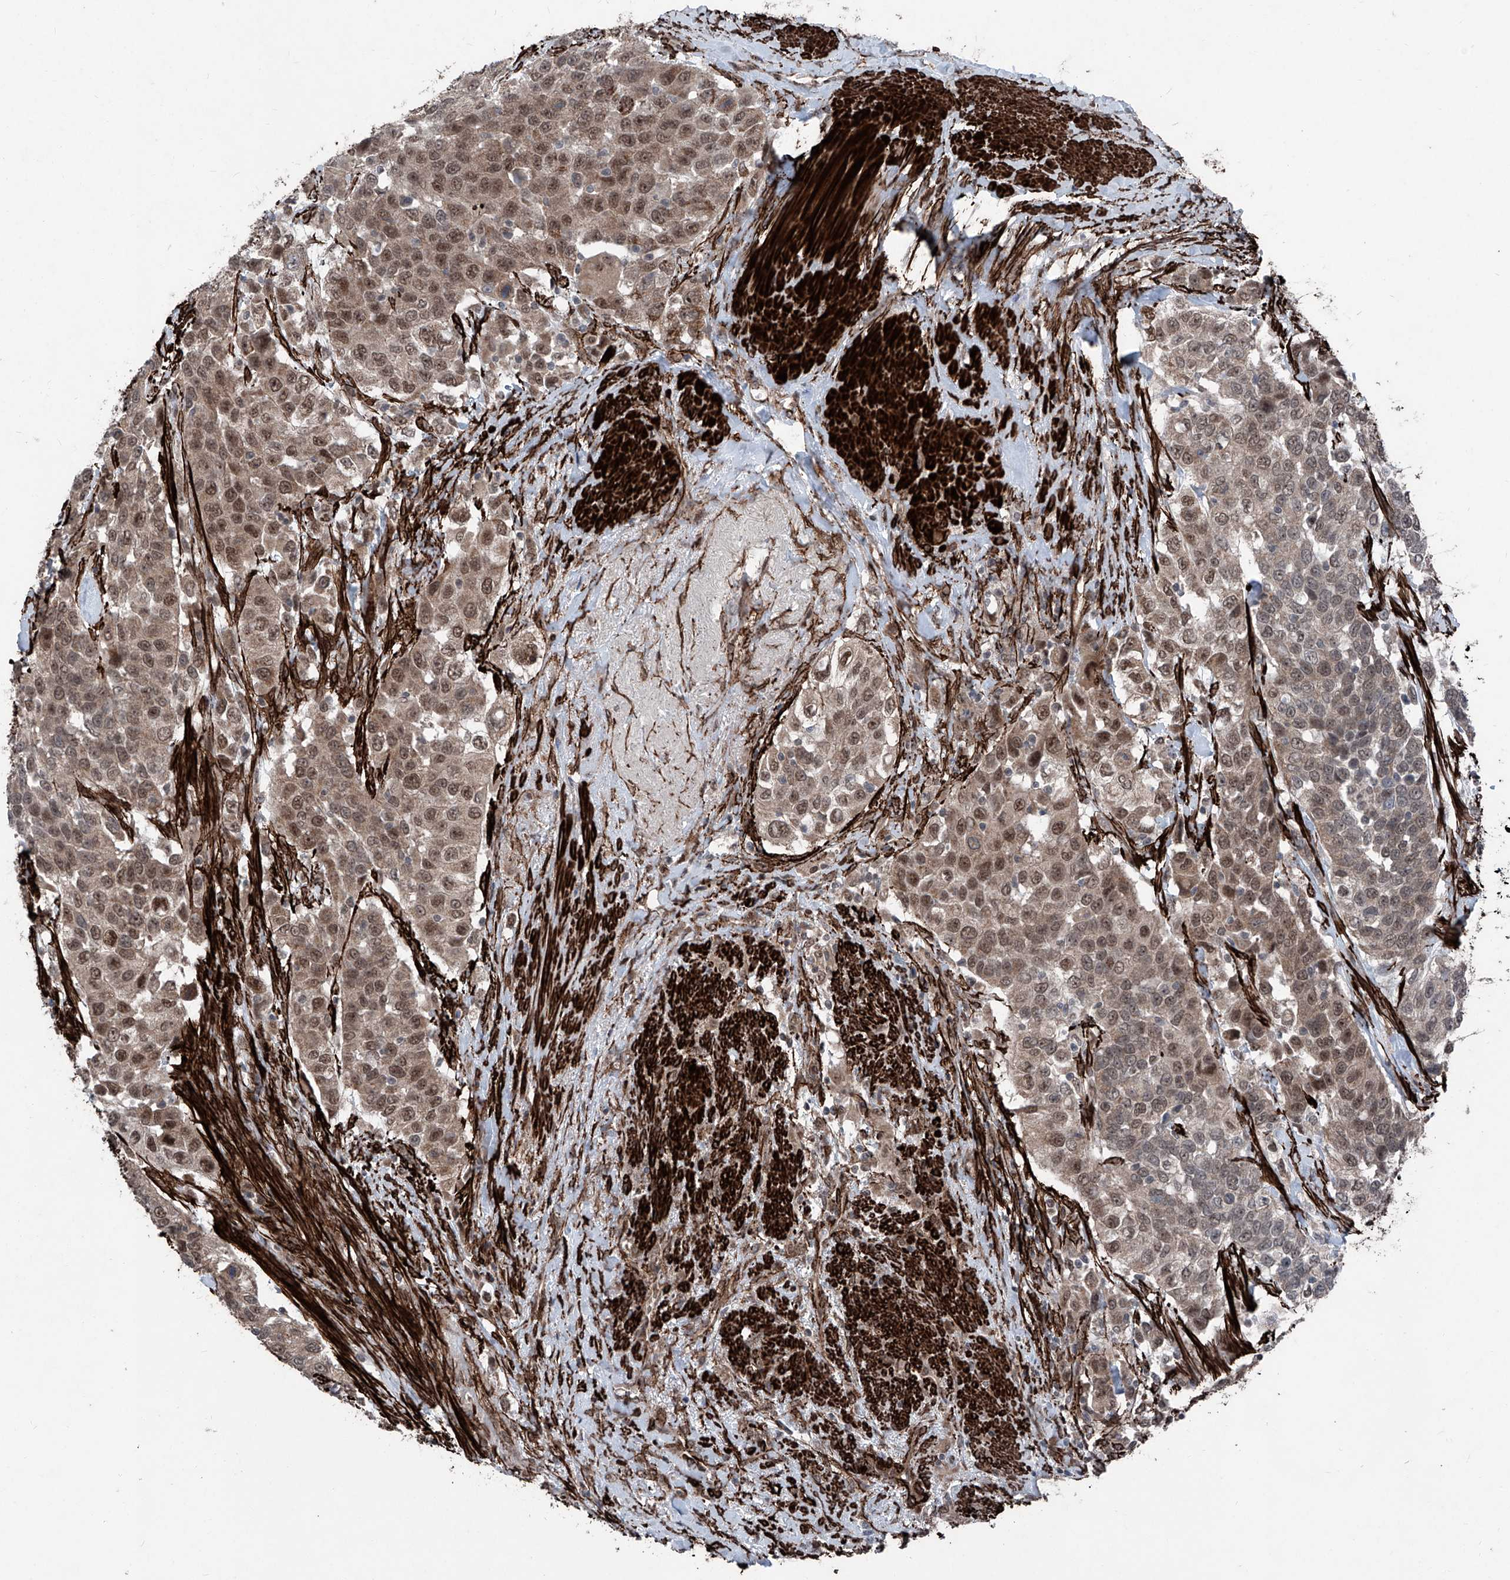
{"staining": {"intensity": "moderate", "quantity": ">75%", "location": "cytoplasmic/membranous,nuclear"}, "tissue": "urothelial cancer", "cell_type": "Tumor cells", "image_type": "cancer", "snomed": [{"axis": "morphology", "description": "Urothelial carcinoma, High grade"}, {"axis": "topography", "description": "Urinary bladder"}], "caption": "Protein staining displays moderate cytoplasmic/membranous and nuclear positivity in about >75% of tumor cells in urothelial carcinoma (high-grade).", "gene": "COA7", "patient": {"sex": "female", "age": 80}}